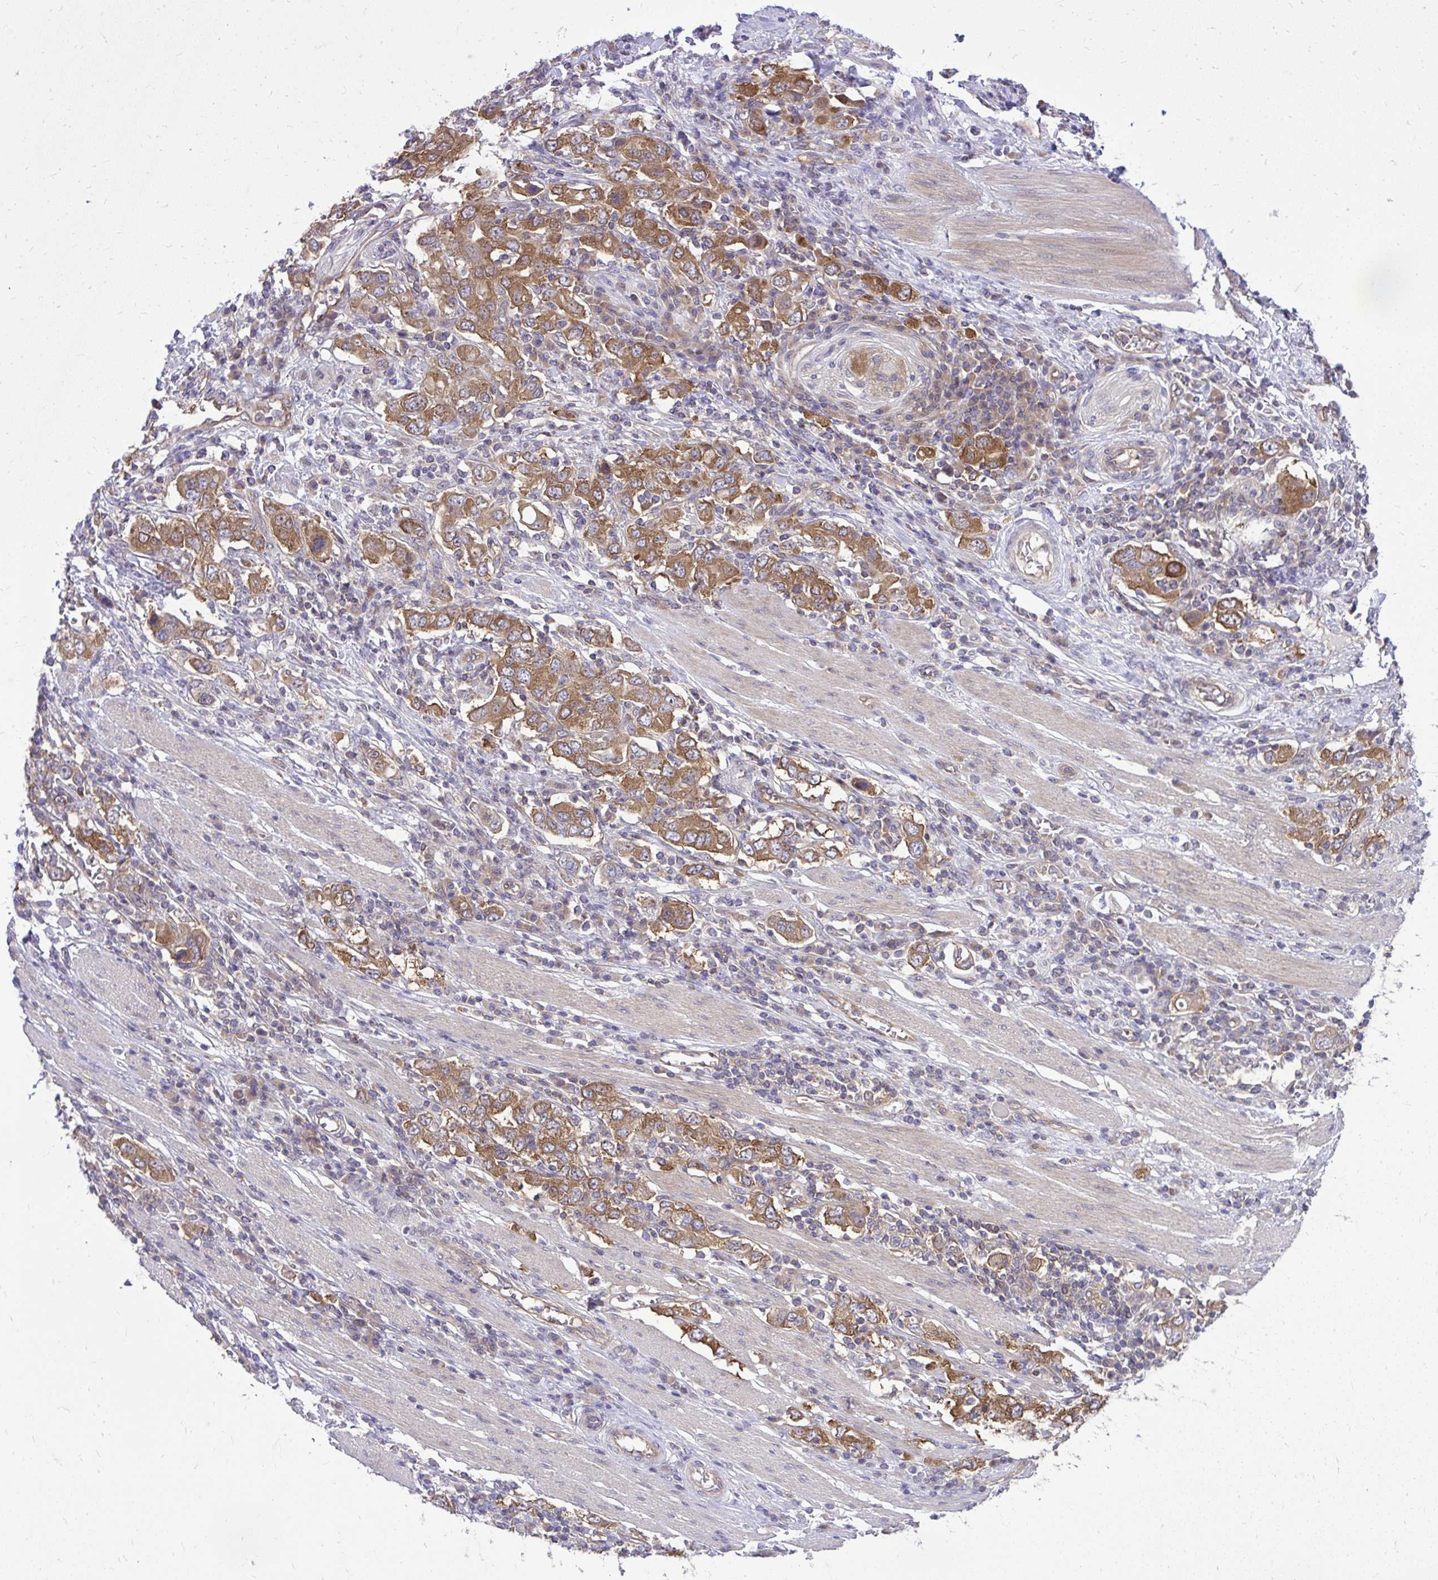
{"staining": {"intensity": "strong", "quantity": ">75%", "location": "cytoplasmic/membranous"}, "tissue": "stomach cancer", "cell_type": "Tumor cells", "image_type": "cancer", "snomed": [{"axis": "morphology", "description": "Adenocarcinoma, NOS"}, {"axis": "topography", "description": "Stomach, upper"}, {"axis": "topography", "description": "Stomach"}], "caption": "Tumor cells demonstrate high levels of strong cytoplasmic/membranous staining in approximately >75% of cells in human adenocarcinoma (stomach).", "gene": "PPP5C", "patient": {"sex": "male", "age": 62}}